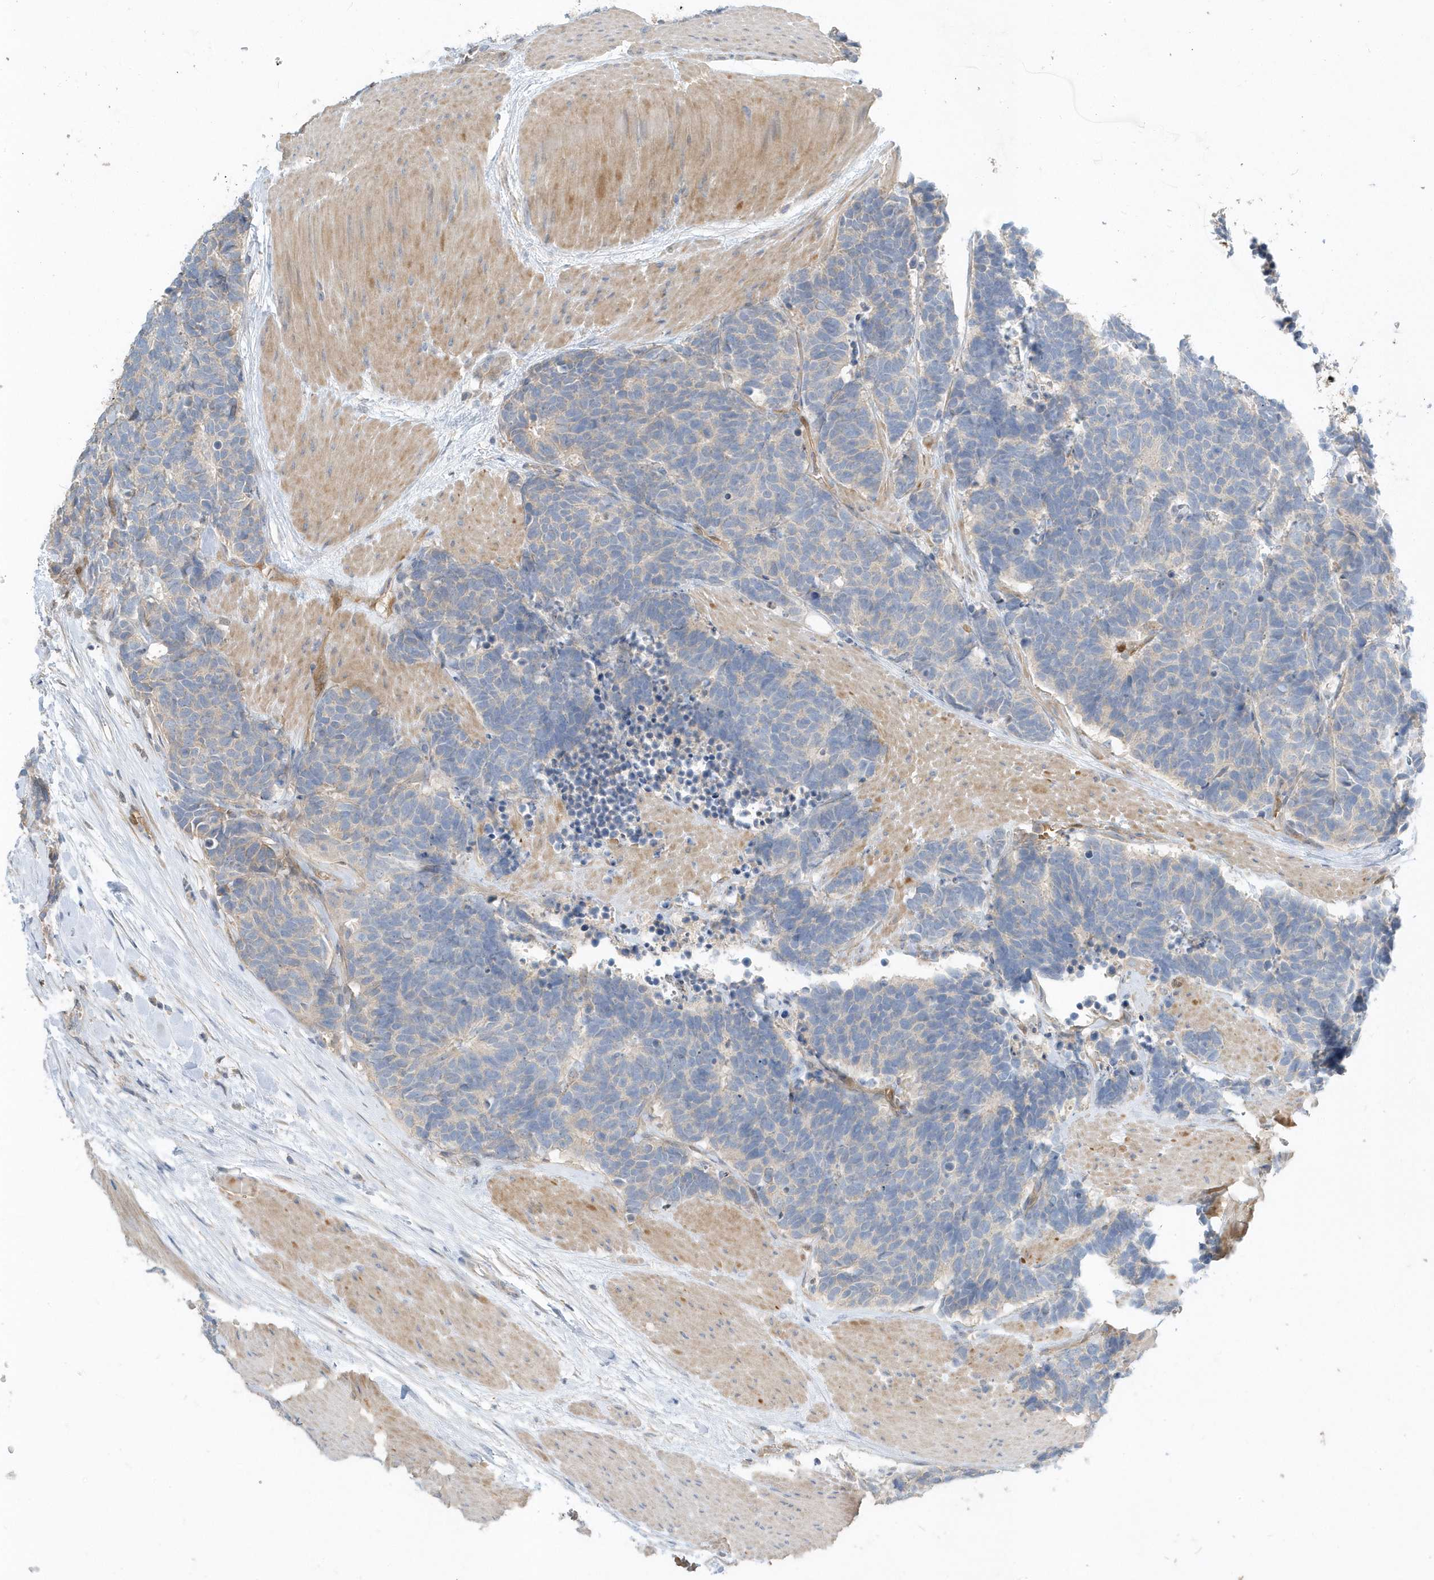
{"staining": {"intensity": "negative", "quantity": "none", "location": "none"}, "tissue": "carcinoid", "cell_type": "Tumor cells", "image_type": "cancer", "snomed": [{"axis": "morphology", "description": "Carcinoma, NOS"}, {"axis": "morphology", "description": "Carcinoid, malignant, NOS"}, {"axis": "topography", "description": "Urinary bladder"}], "caption": "DAB (3,3'-diaminobenzidine) immunohistochemical staining of carcinoid exhibits no significant staining in tumor cells.", "gene": "USP53", "patient": {"sex": "male", "age": 57}}